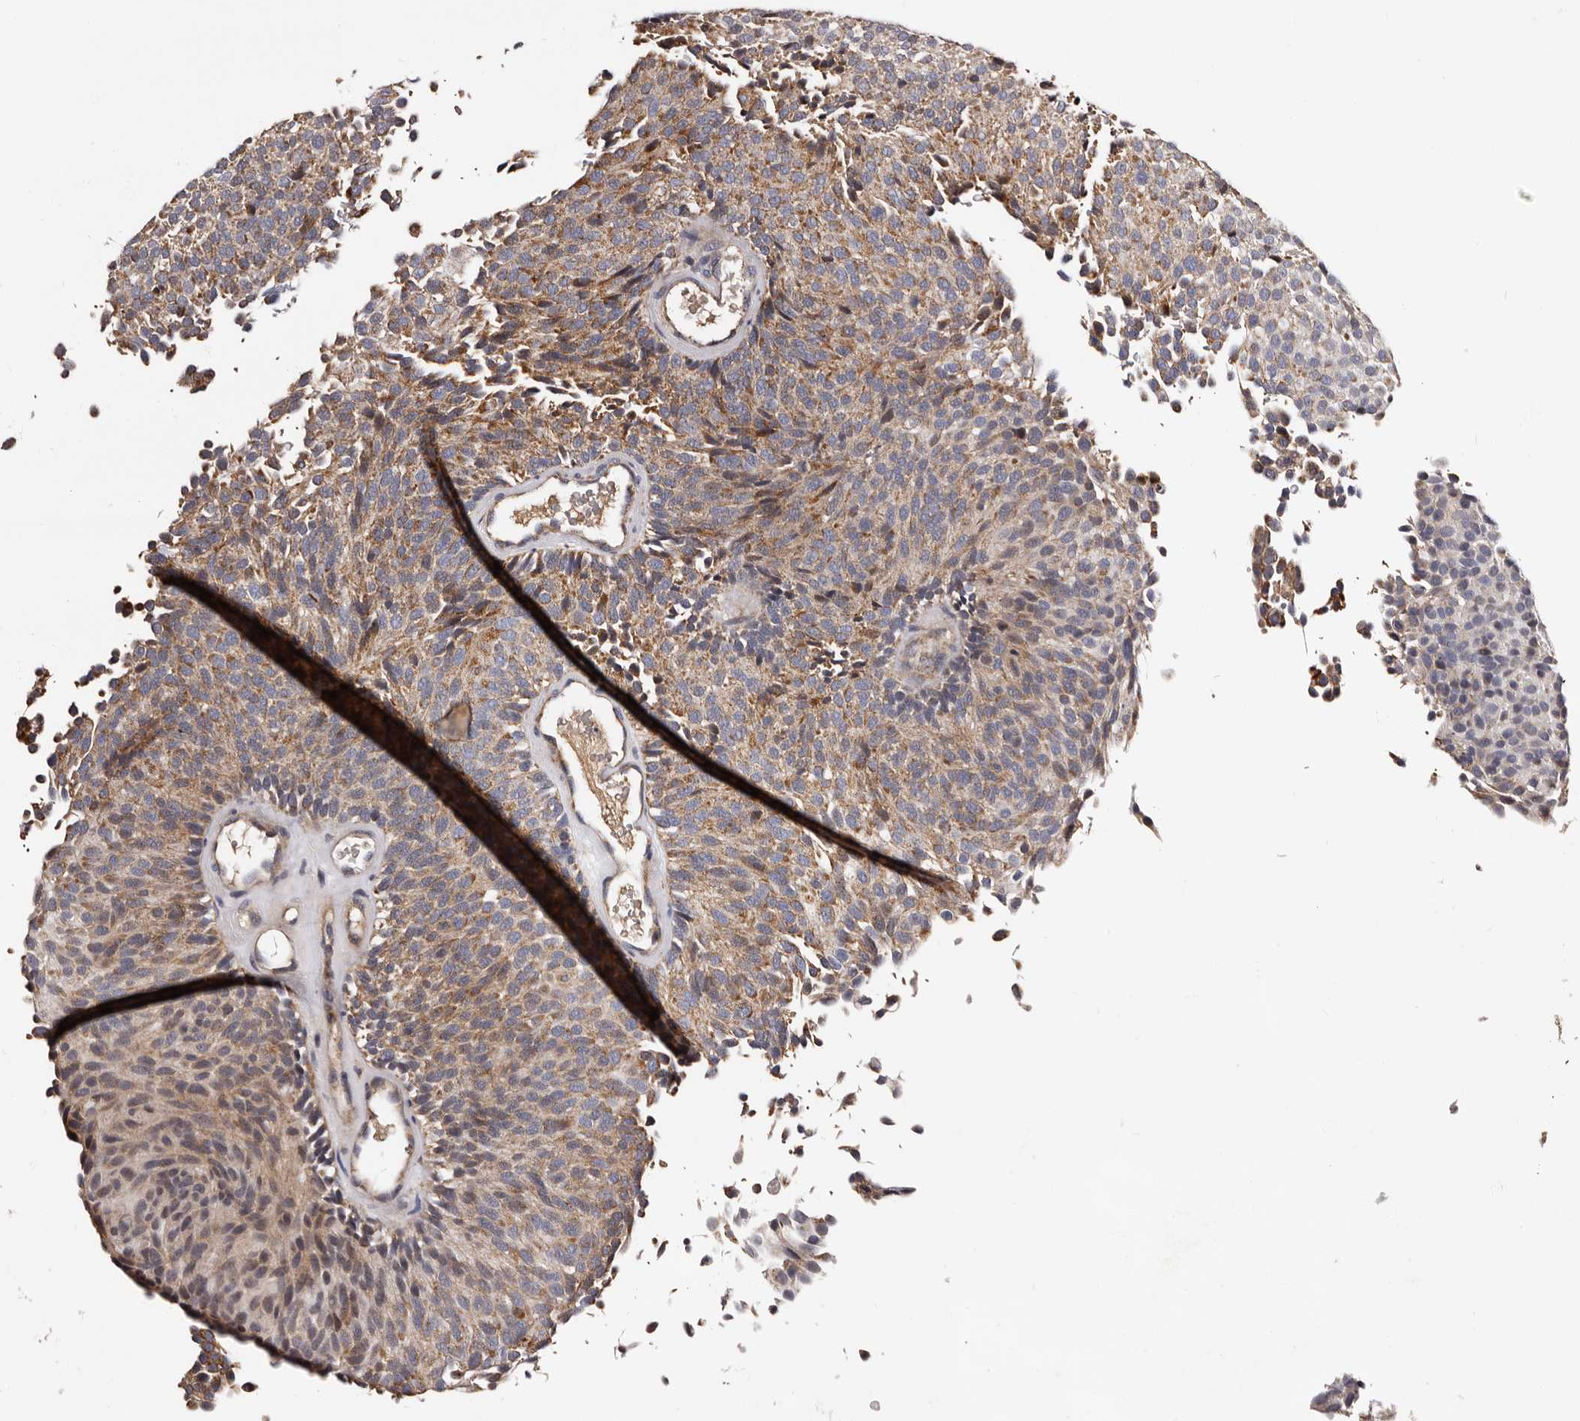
{"staining": {"intensity": "moderate", "quantity": "25%-75%", "location": "cytoplasmic/membranous"}, "tissue": "urothelial cancer", "cell_type": "Tumor cells", "image_type": "cancer", "snomed": [{"axis": "morphology", "description": "Urothelial carcinoma, Low grade"}, {"axis": "topography", "description": "Urinary bladder"}], "caption": "DAB immunohistochemical staining of human urothelial carcinoma (low-grade) shows moderate cytoplasmic/membranous protein positivity in about 25%-75% of tumor cells.", "gene": "TAF4B", "patient": {"sex": "male", "age": 78}}